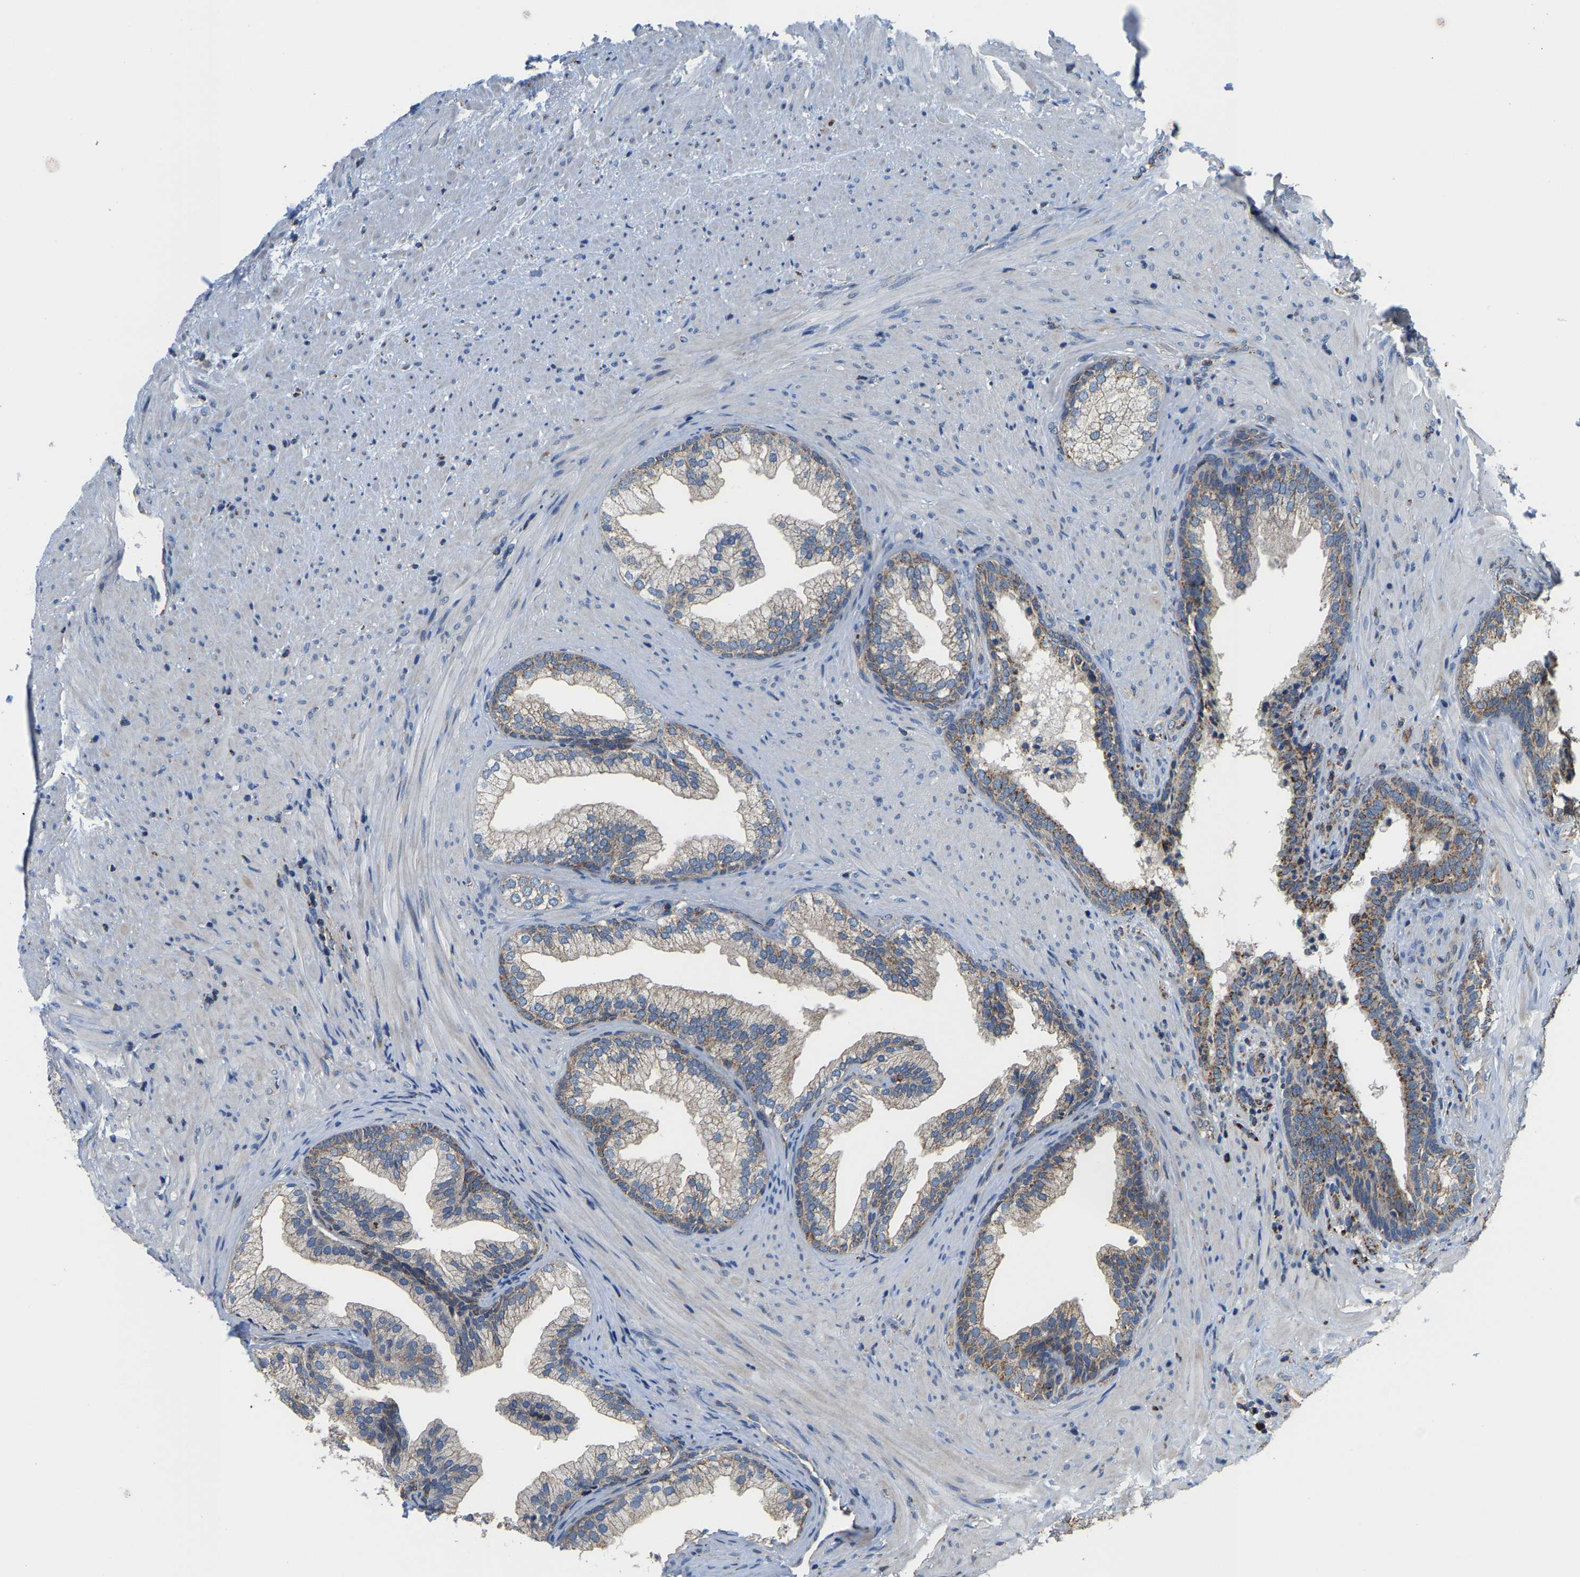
{"staining": {"intensity": "moderate", "quantity": "25%-75%", "location": "cytoplasmic/membranous"}, "tissue": "prostate", "cell_type": "Glandular cells", "image_type": "normal", "snomed": [{"axis": "morphology", "description": "Normal tissue, NOS"}, {"axis": "topography", "description": "Prostate"}], "caption": "Protein expression analysis of benign prostate shows moderate cytoplasmic/membranous expression in about 25%-75% of glandular cells.", "gene": "SHMT2", "patient": {"sex": "male", "age": 76}}